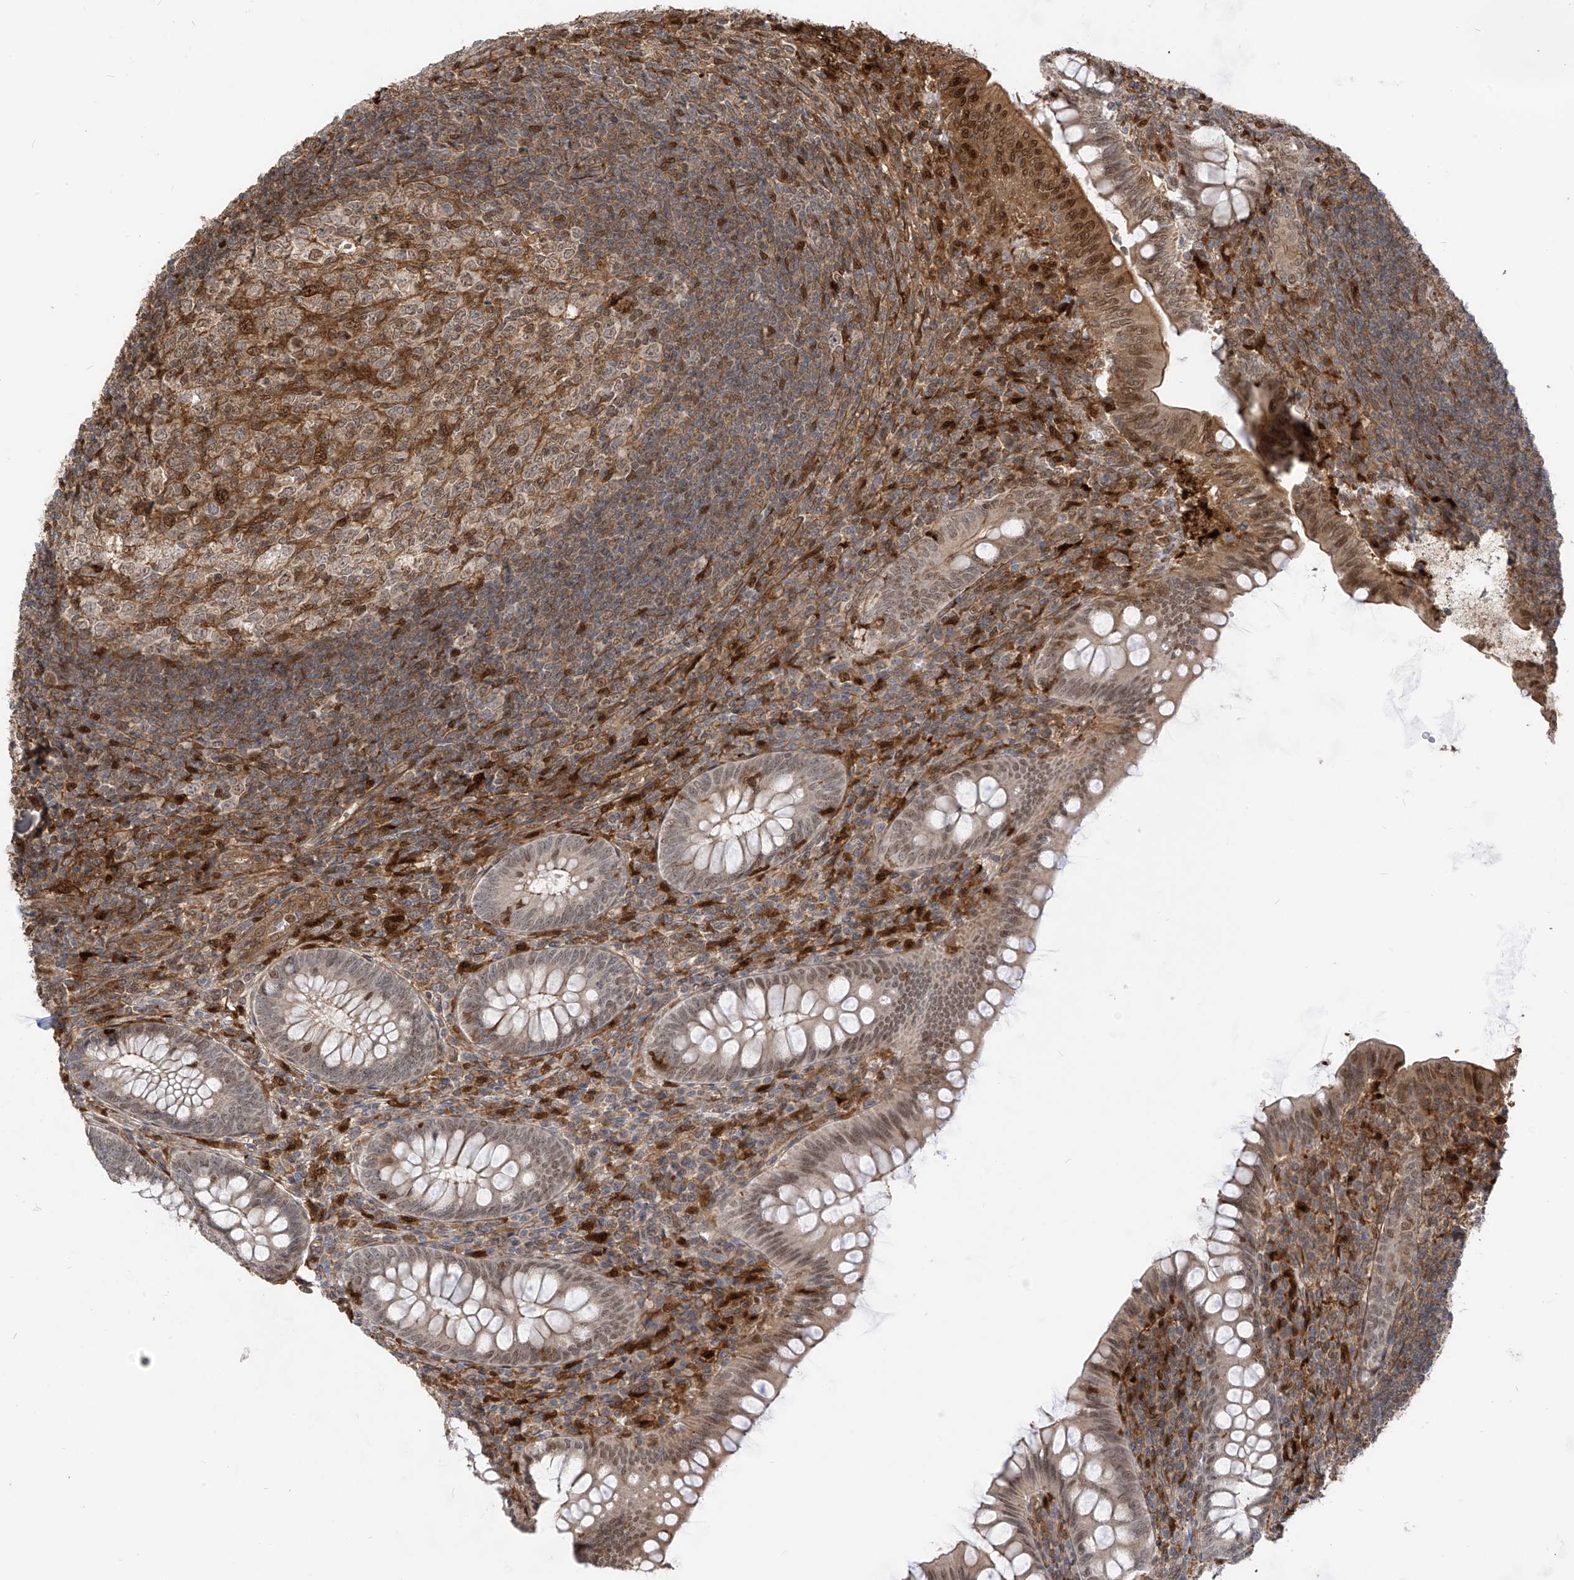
{"staining": {"intensity": "moderate", "quantity": ">75%", "location": "cytoplasmic/membranous,nuclear"}, "tissue": "appendix", "cell_type": "Glandular cells", "image_type": "normal", "snomed": [{"axis": "morphology", "description": "Normal tissue, NOS"}, {"axis": "topography", "description": "Appendix"}], "caption": "Approximately >75% of glandular cells in benign appendix exhibit moderate cytoplasmic/membranous,nuclear protein positivity as visualized by brown immunohistochemical staining.", "gene": "ATAD2B", "patient": {"sex": "male", "age": 14}}